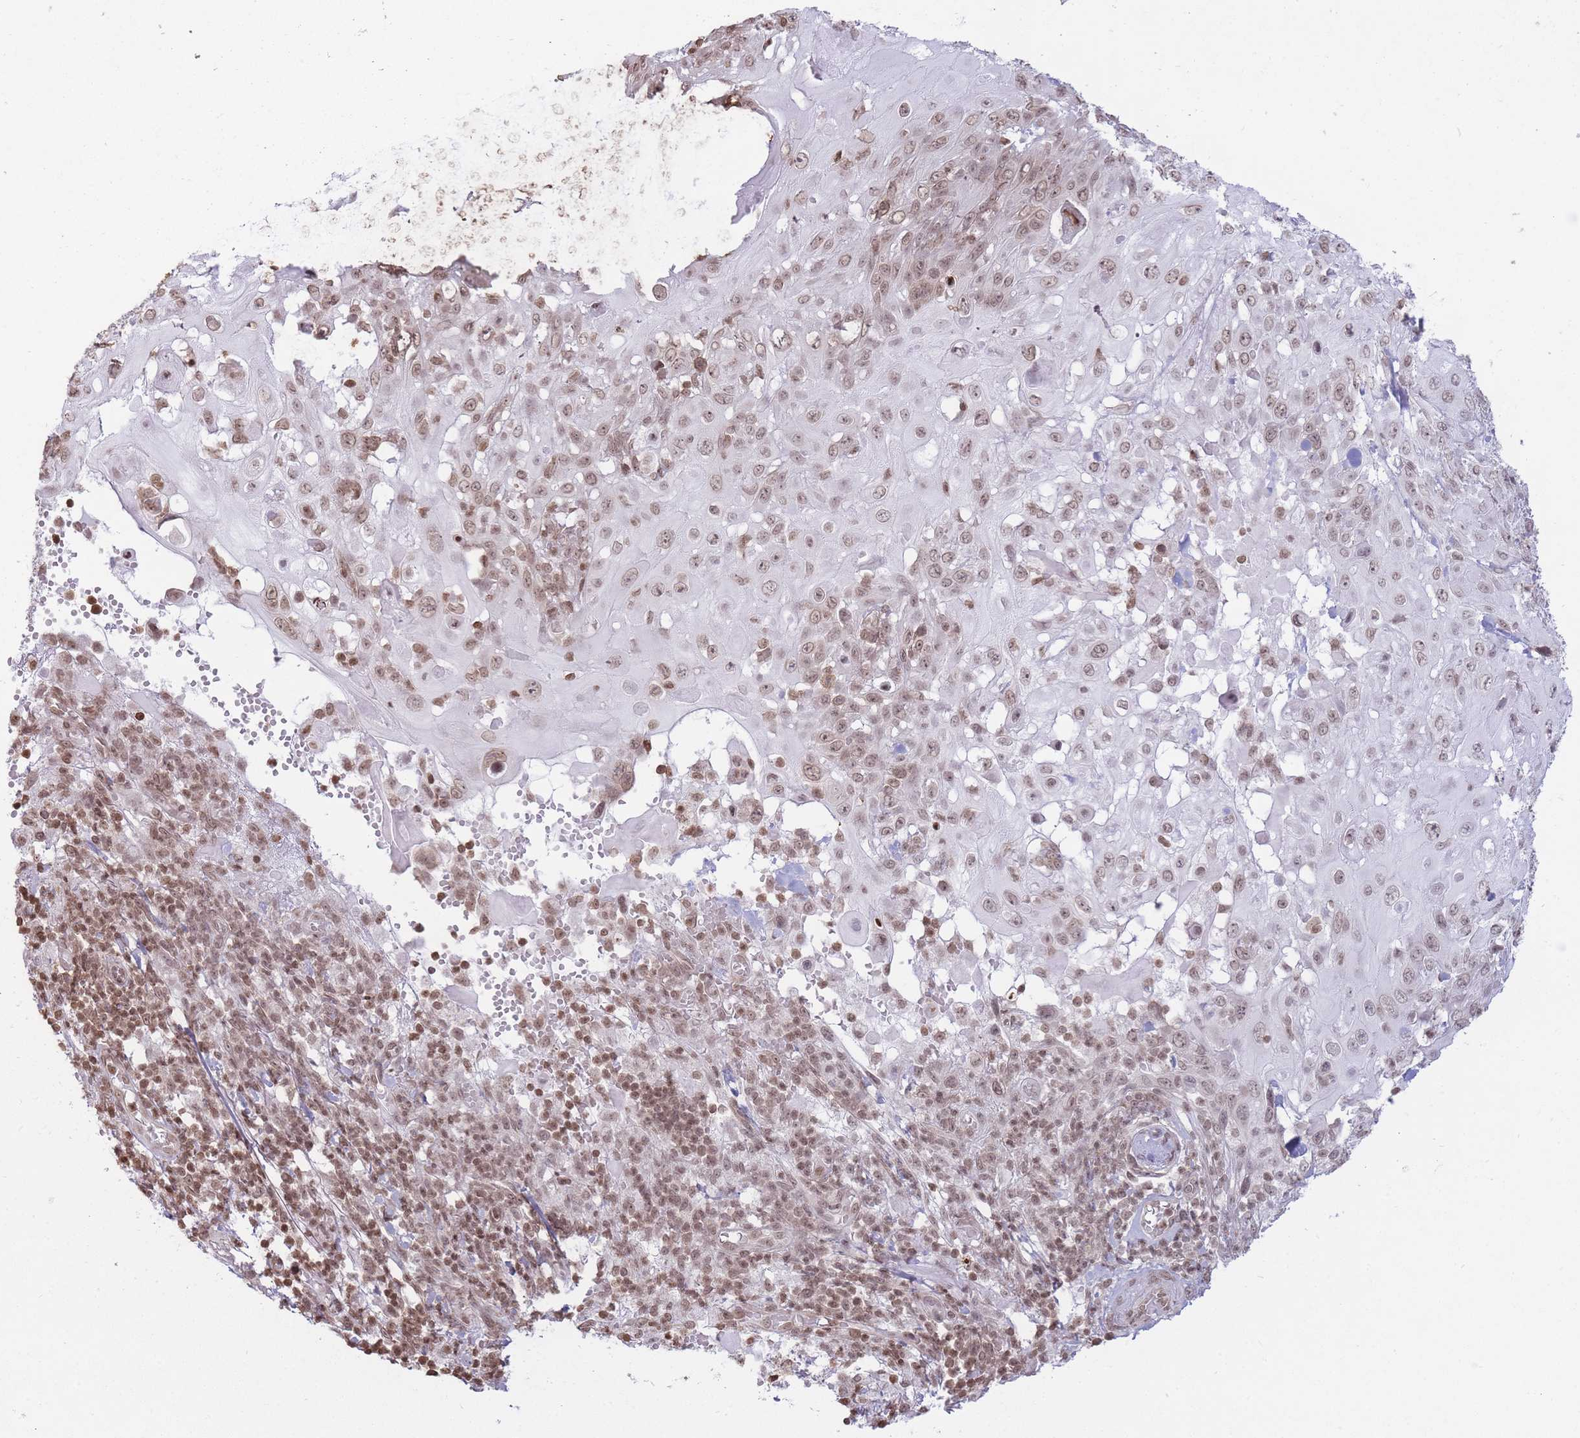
{"staining": {"intensity": "moderate", "quantity": ">75%", "location": "nuclear"}, "tissue": "skin cancer", "cell_type": "Tumor cells", "image_type": "cancer", "snomed": [{"axis": "morphology", "description": "Normal tissue, NOS"}, {"axis": "morphology", "description": "Squamous cell carcinoma, NOS"}, {"axis": "topography", "description": "Skin"}, {"axis": "topography", "description": "Cartilage tissue"}], "caption": "Protein staining exhibits moderate nuclear positivity in approximately >75% of tumor cells in skin cancer. (DAB IHC, brown staining for protein, blue staining for nuclei).", "gene": "SHISAL1", "patient": {"sex": "female", "age": 79}}